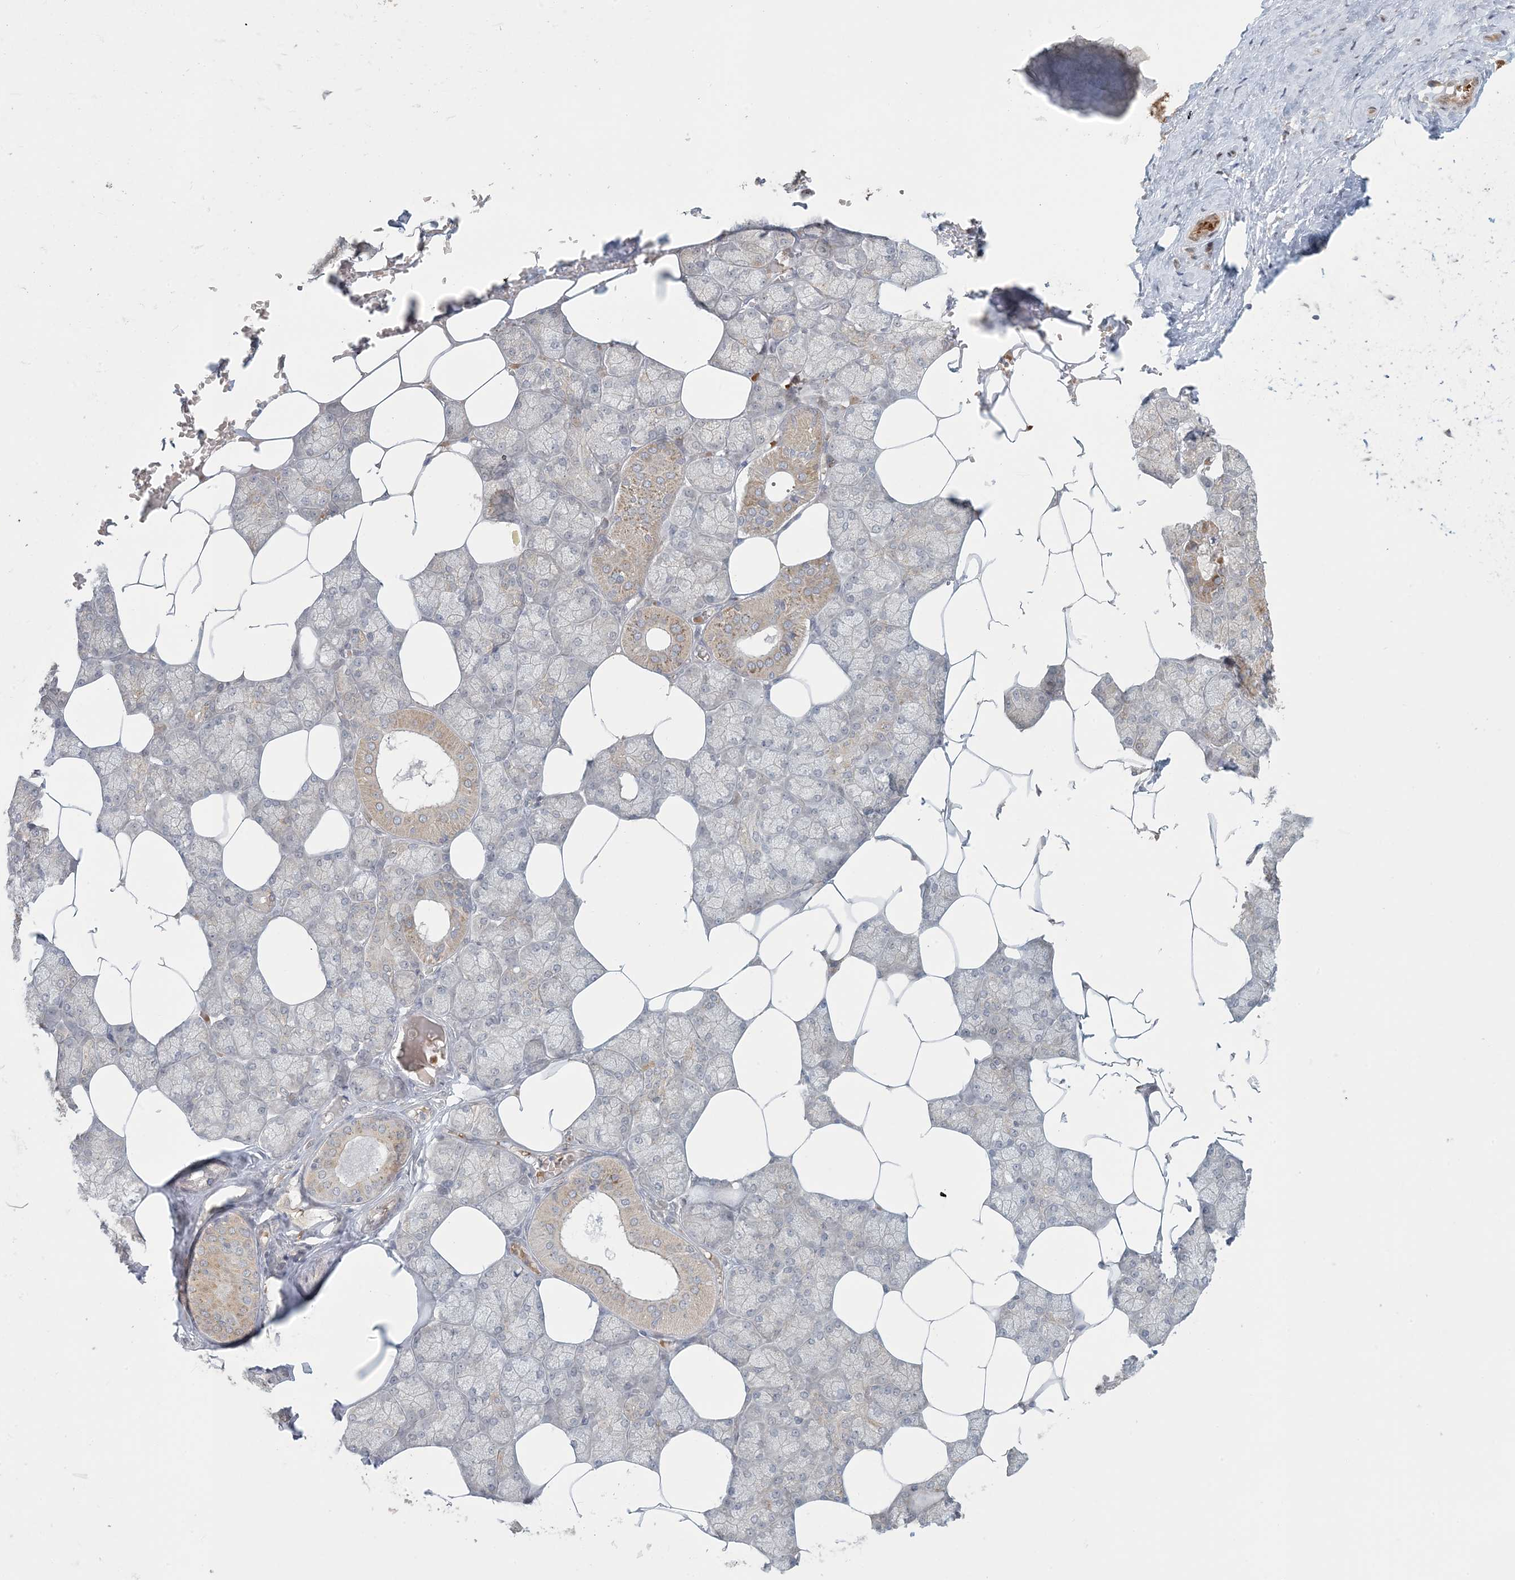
{"staining": {"intensity": "strong", "quantity": "<25%", "location": "cytoplasmic/membranous"}, "tissue": "salivary gland", "cell_type": "Glandular cells", "image_type": "normal", "snomed": [{"axis": "morphology", "description": "Normal tissue, NOS"}, {"axis": "topography", "description": "Salivary gland"}], "caption": "Human salivary gland stained for a protein (brown) reveals strong cytoplasmic/membranous positive expression in approximately <25% of glandular cells.", "gene": "CTDNEP1", "patient": {"sex": "male", "age": 62}}